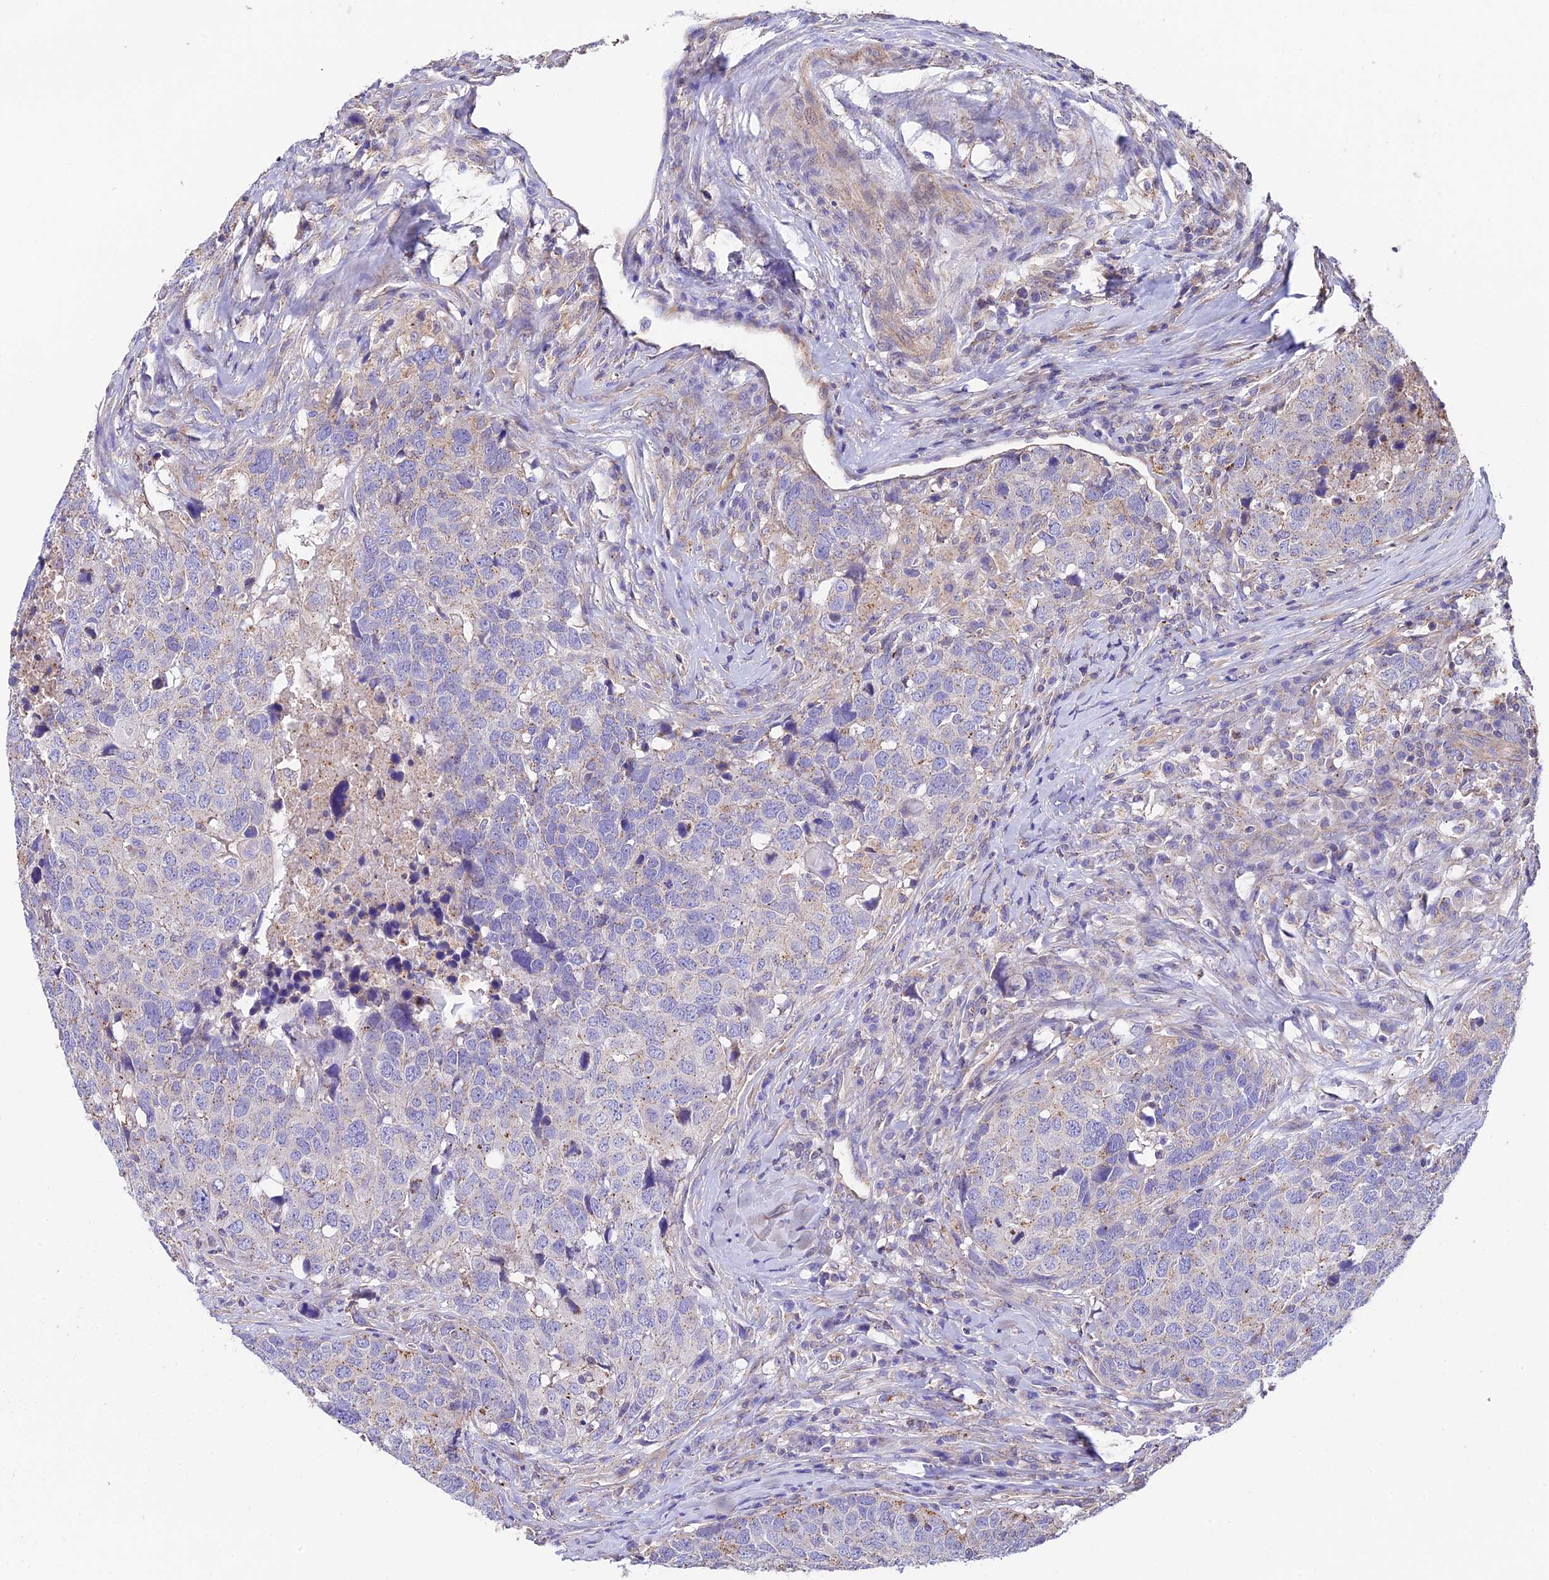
{"staining": {"intensity": "weak", "quantity": "<25%", "location": "cytoplasmic/membranous"}, "tissue": "head and neck cancer", "cell_type": "Tumor cells", "image_type": "cancer", "snomed": [{"axis": "morphology", "description": "Squamous cell carcinoma, NOS"}, {"axis": "topography", "description": "Head-Neck"}], "caption": "A micrograph of head and neck squamous cell carcinoma stained for a protein exhibits no brown staining in tumor cells. (Stains: DAB IHC with hematoxylin counter stain, Microscopy: brightfield microscopy at high magnification).", "gene": "QRFP", "patient": {"sex": "male", "age": 66}}